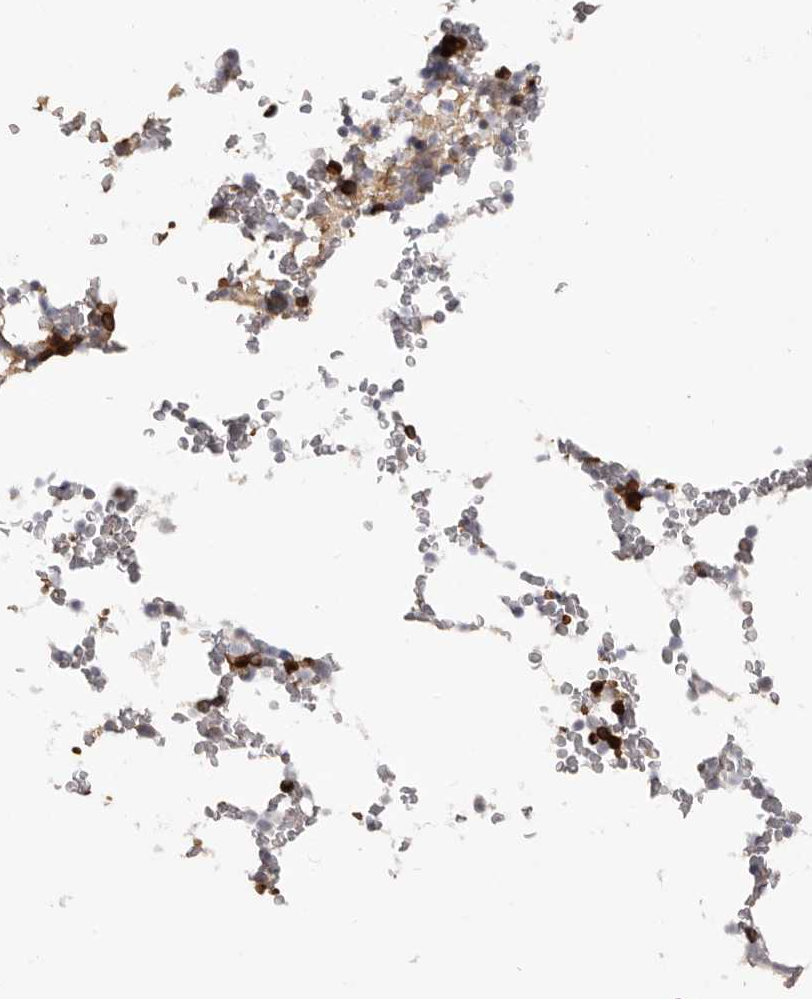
{"staining": {"intensity": "moderate", "quantity": "25%-75%", "location": "cytoplasmic/membranous"}, "tissue": "bone marrow", "cell_type": "Hematopoietic cells", "image_type": "normal", "snomed": [{"axis": "morphology", "description": "Normal tissue, NOS"}, {"axis": "topography", "description": "Bone marrow"}], "caption": "IHC photomicrograph of normal bone marrow: human bone marrow stained using immunohistochemistry demonstrates medium levels of moderate protein expression localized specifically in the cytoplasmic/membranous of hematopoietic cells, appearing as a cytoplasmic/membranous brown color.", "gene": "TNR", "patient": {"sex": "male", "age": 58}}